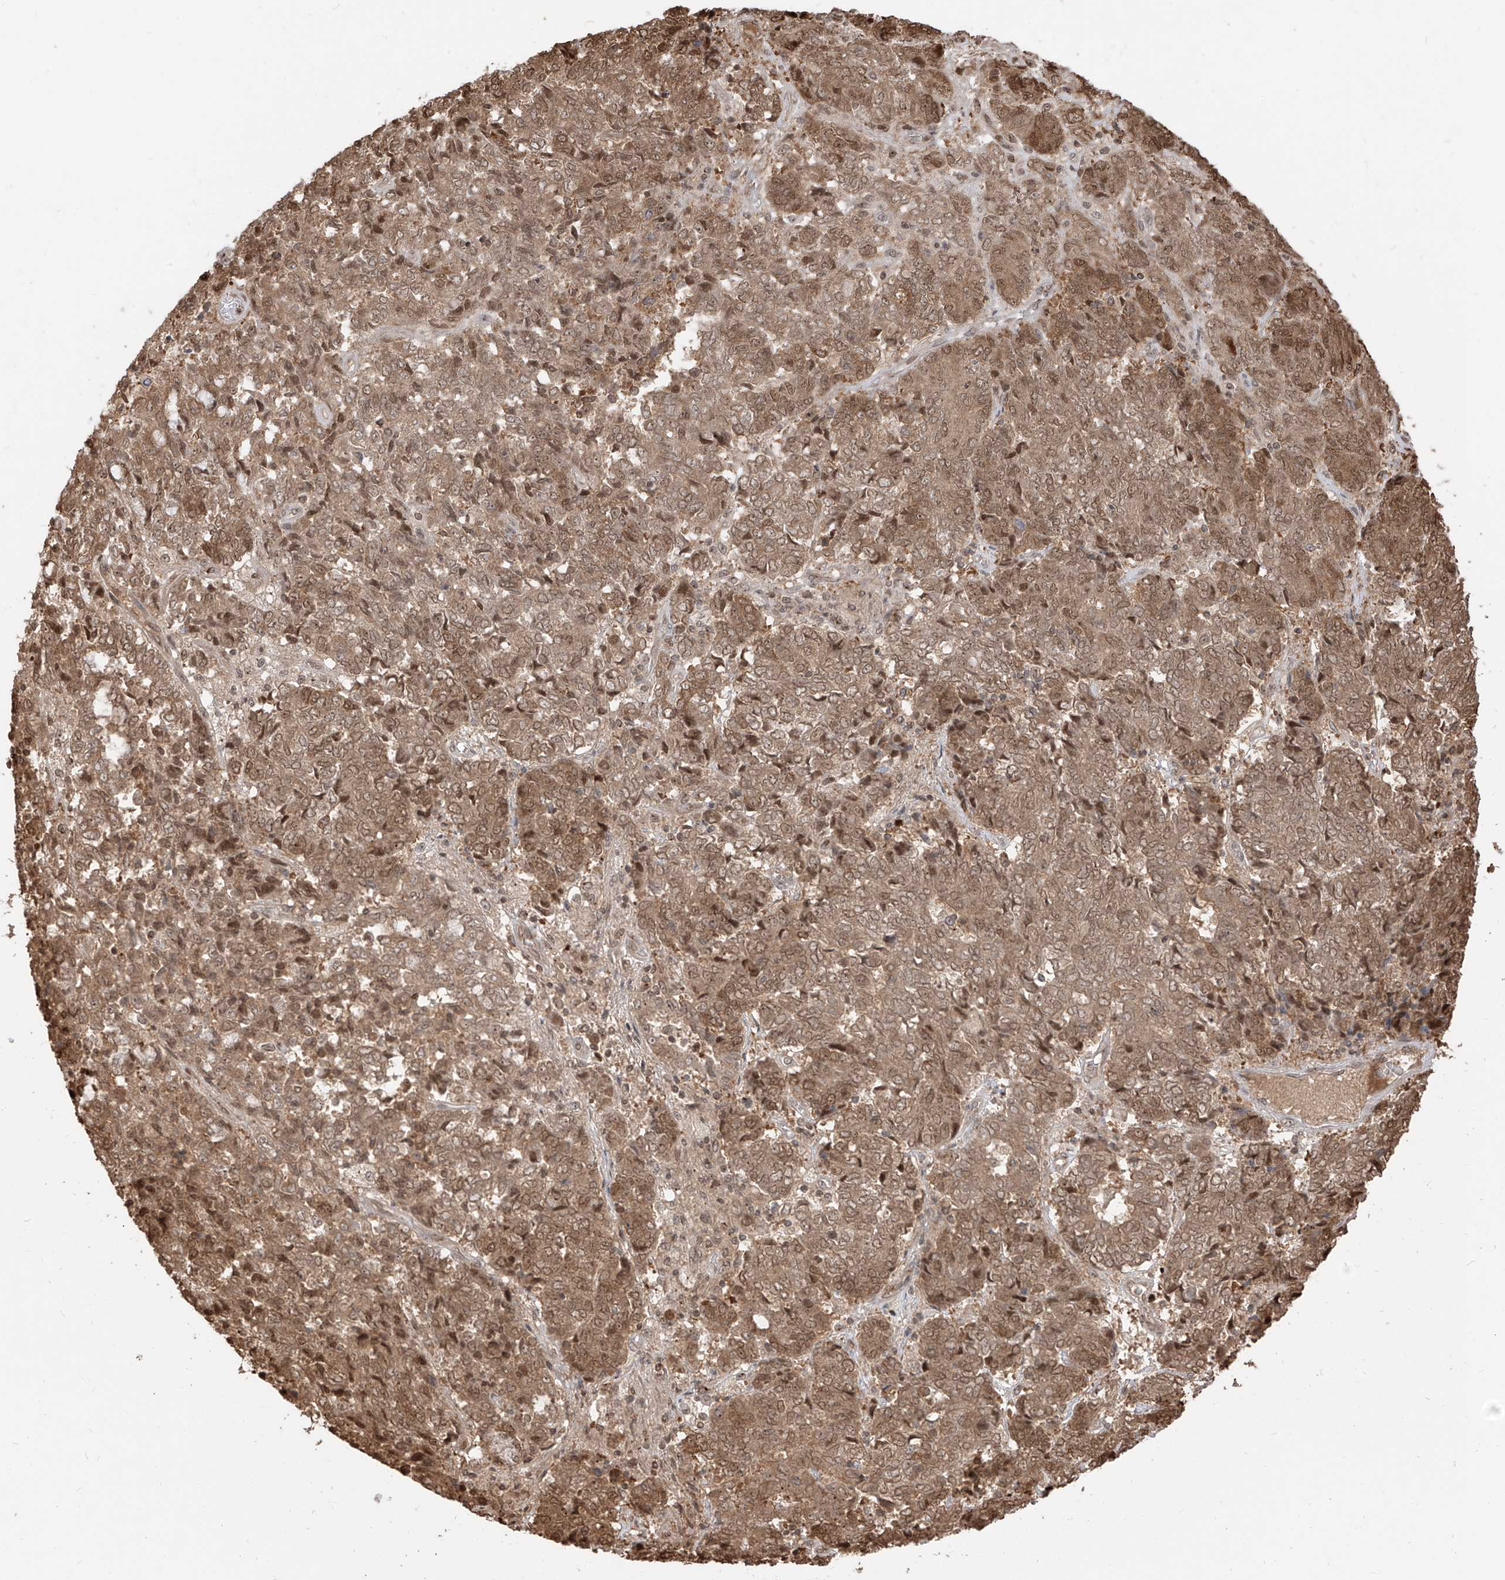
{"staining": {"intensity": "moderate", "quantity": ">75%", "location": "cytoplasmic/membranous,nuclear"}, "tissue": "endometrial cancer", "cell_type": "Tumor cells", "image_type": "cancer", "snomed": [{"axis": "morphology", "description": "Adenocarcinoma, NOS"}, {"axis": "topography", "description": "Endometrium"}], "caption": "This micrograph shows adenocarcinoma (endometrial) stained with immunohistochemistry to label a protein in brown. The cytoplasmic/membranous and nuclear of tumor cells show moderate positivity for the protein. Nuclei are counter-stained blue.", "gene": "VMP1", "patient": {"sex": "female", "age": 80}}